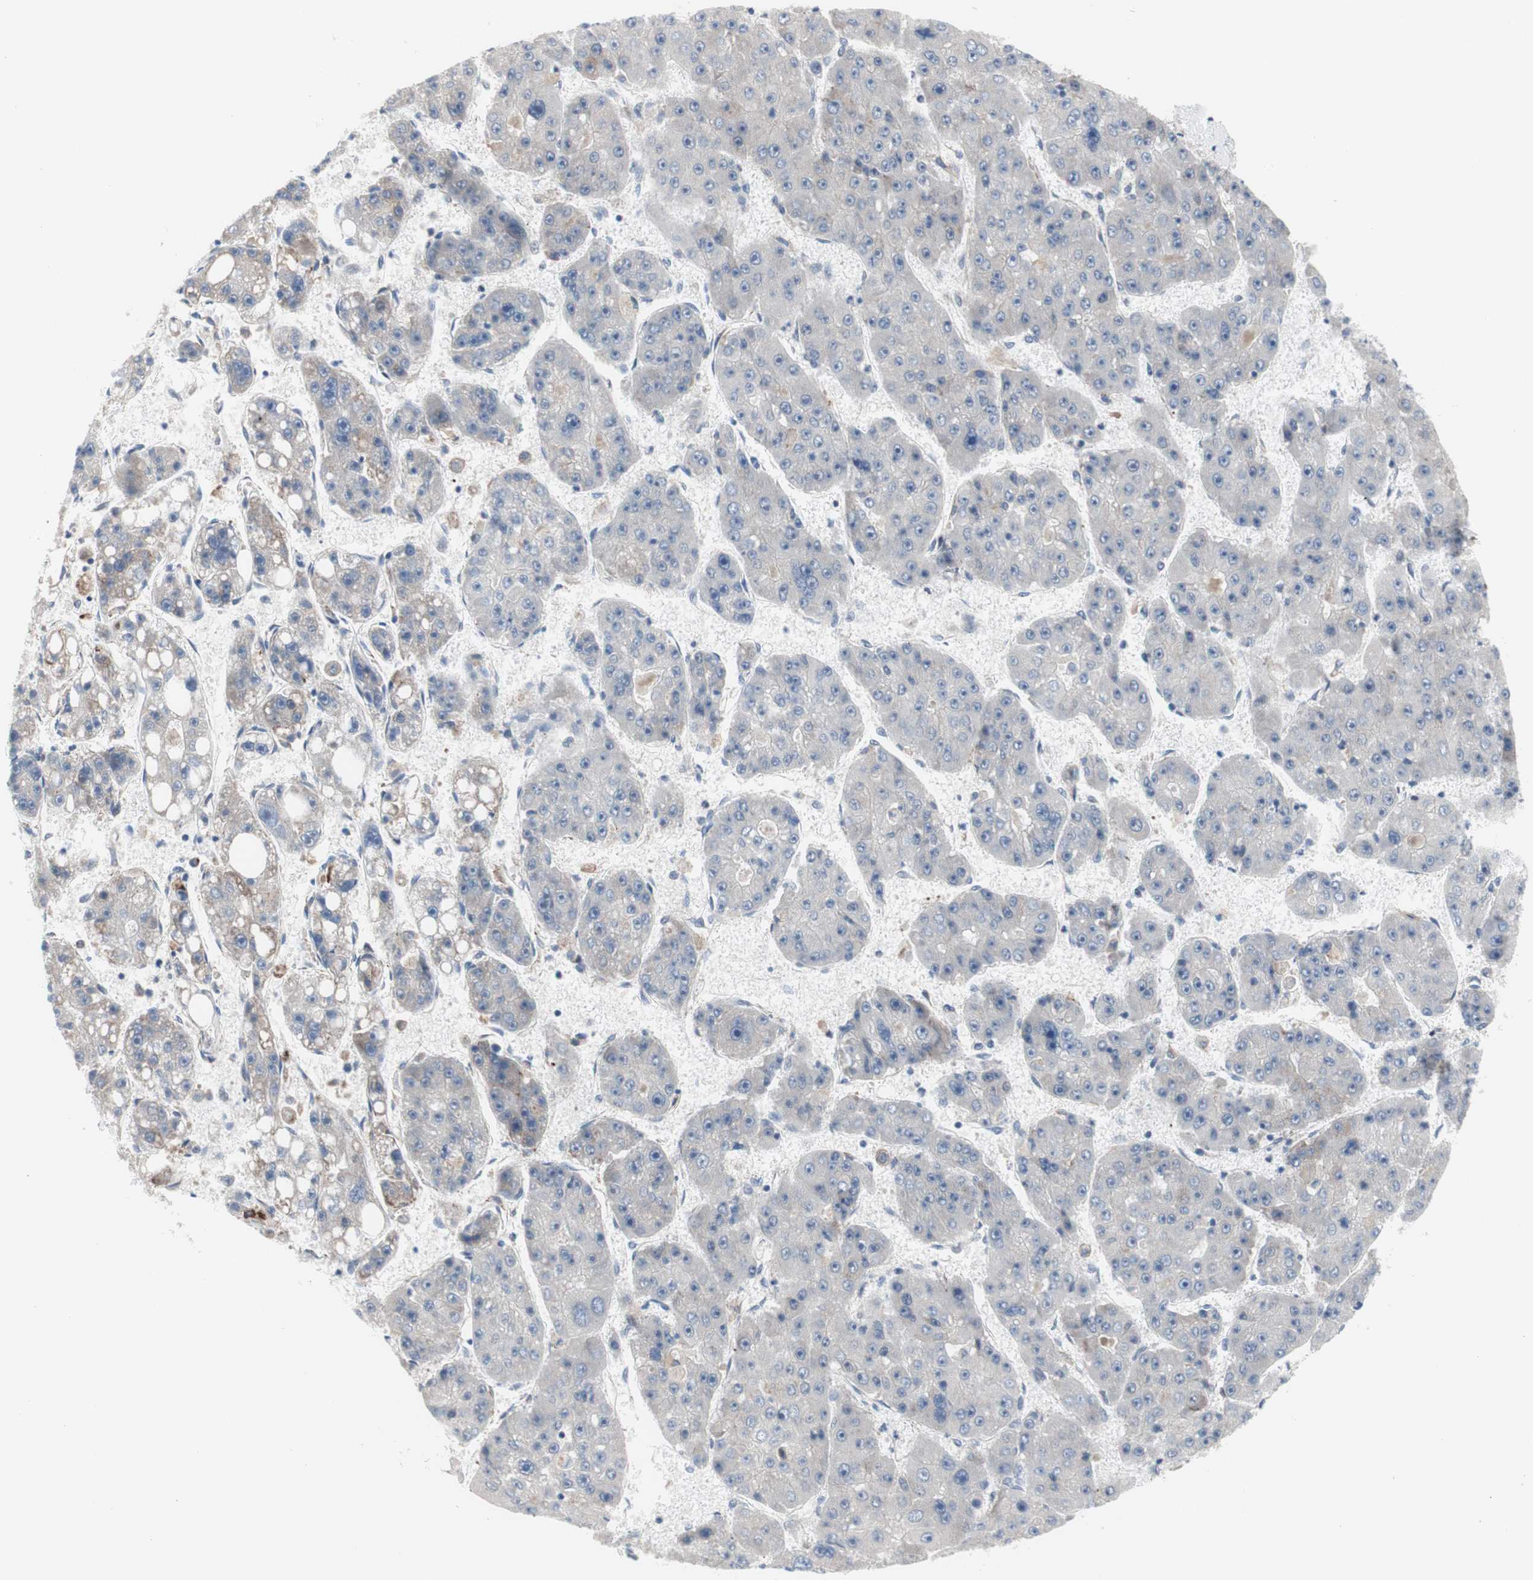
{"staining": {"intensity": "weak", "quantity": ">75%", "location": "cytoplasmic/membranous"}, "tissue": "liver cancer", "cell_type": "Tumor cells", "image_type": "cancer", "snomed": [{"axis": "morphology", "description": "Carcinoma, Hepatocellular, NOS"}, {"axis": "topography", "description": "Liver"}], "caption": "Immunohistochemical staining of human liver cancer (hepatocellular carcinoma) demonstrates low levels of weak cytoplasmic/membranous protein expression in approximately >75% of tumor cells.", "gene": "KANSL1", "patient": {"sex": "female", "age": 61}}